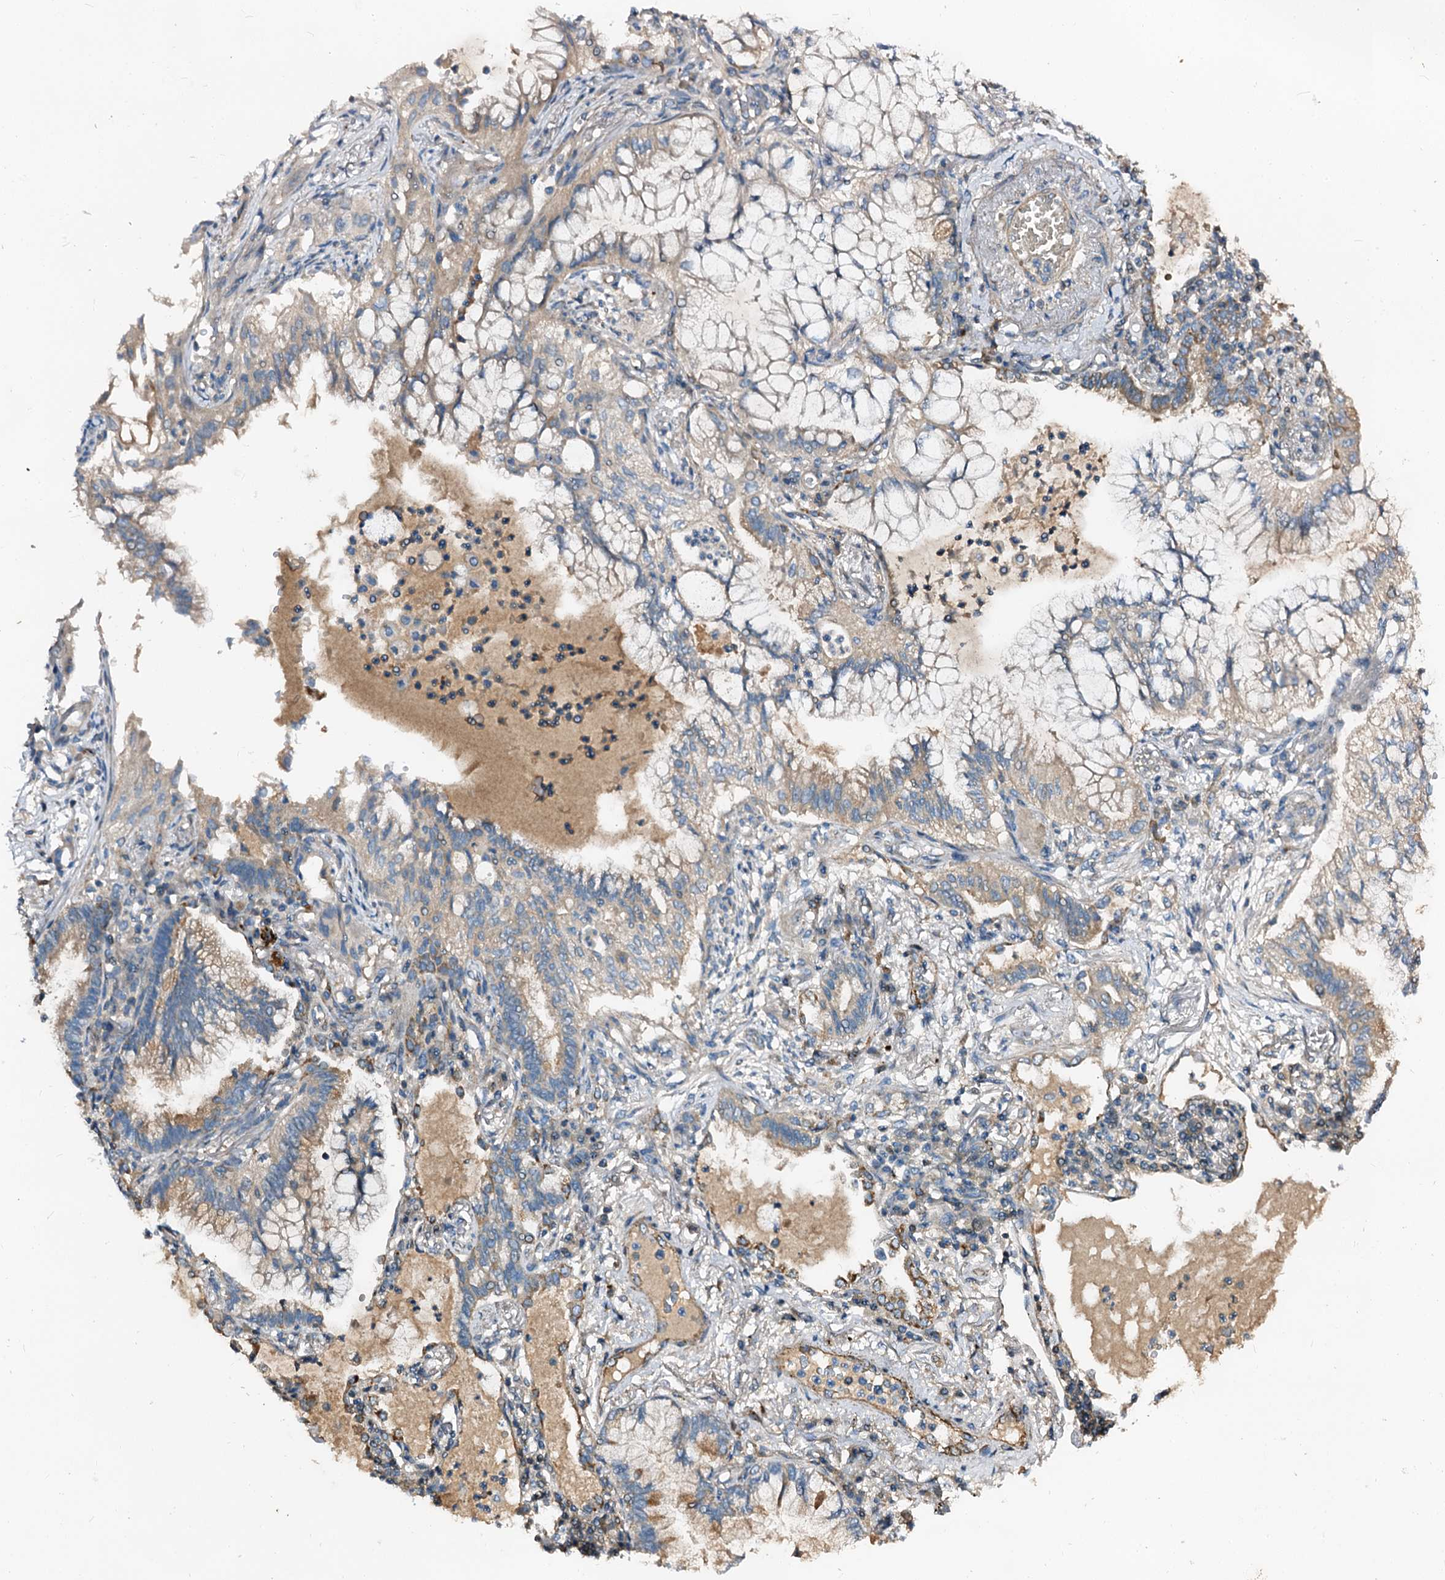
{"staining": {"intensity": "weak", "quantity": "25%-75%", "location": "cytoplasmic/membranous"}, "tissue": "lung cancer", "cell_type": "Tumor cells", "image_type": "cancer", "snomed": [{"axis": "morphology", "description": "Adenocarcinoma, NOS"}, {"axis": "topography", "description": "Lung"}], "caption": "A low amount of weak cytoplasmic/membranous staining is appreciated in approximately 25%-75% of tumor cells in adenocarcinoma (lung) tissue.", "gene": "FIBIN", "patient": {"sex": "female", "age": 70}}